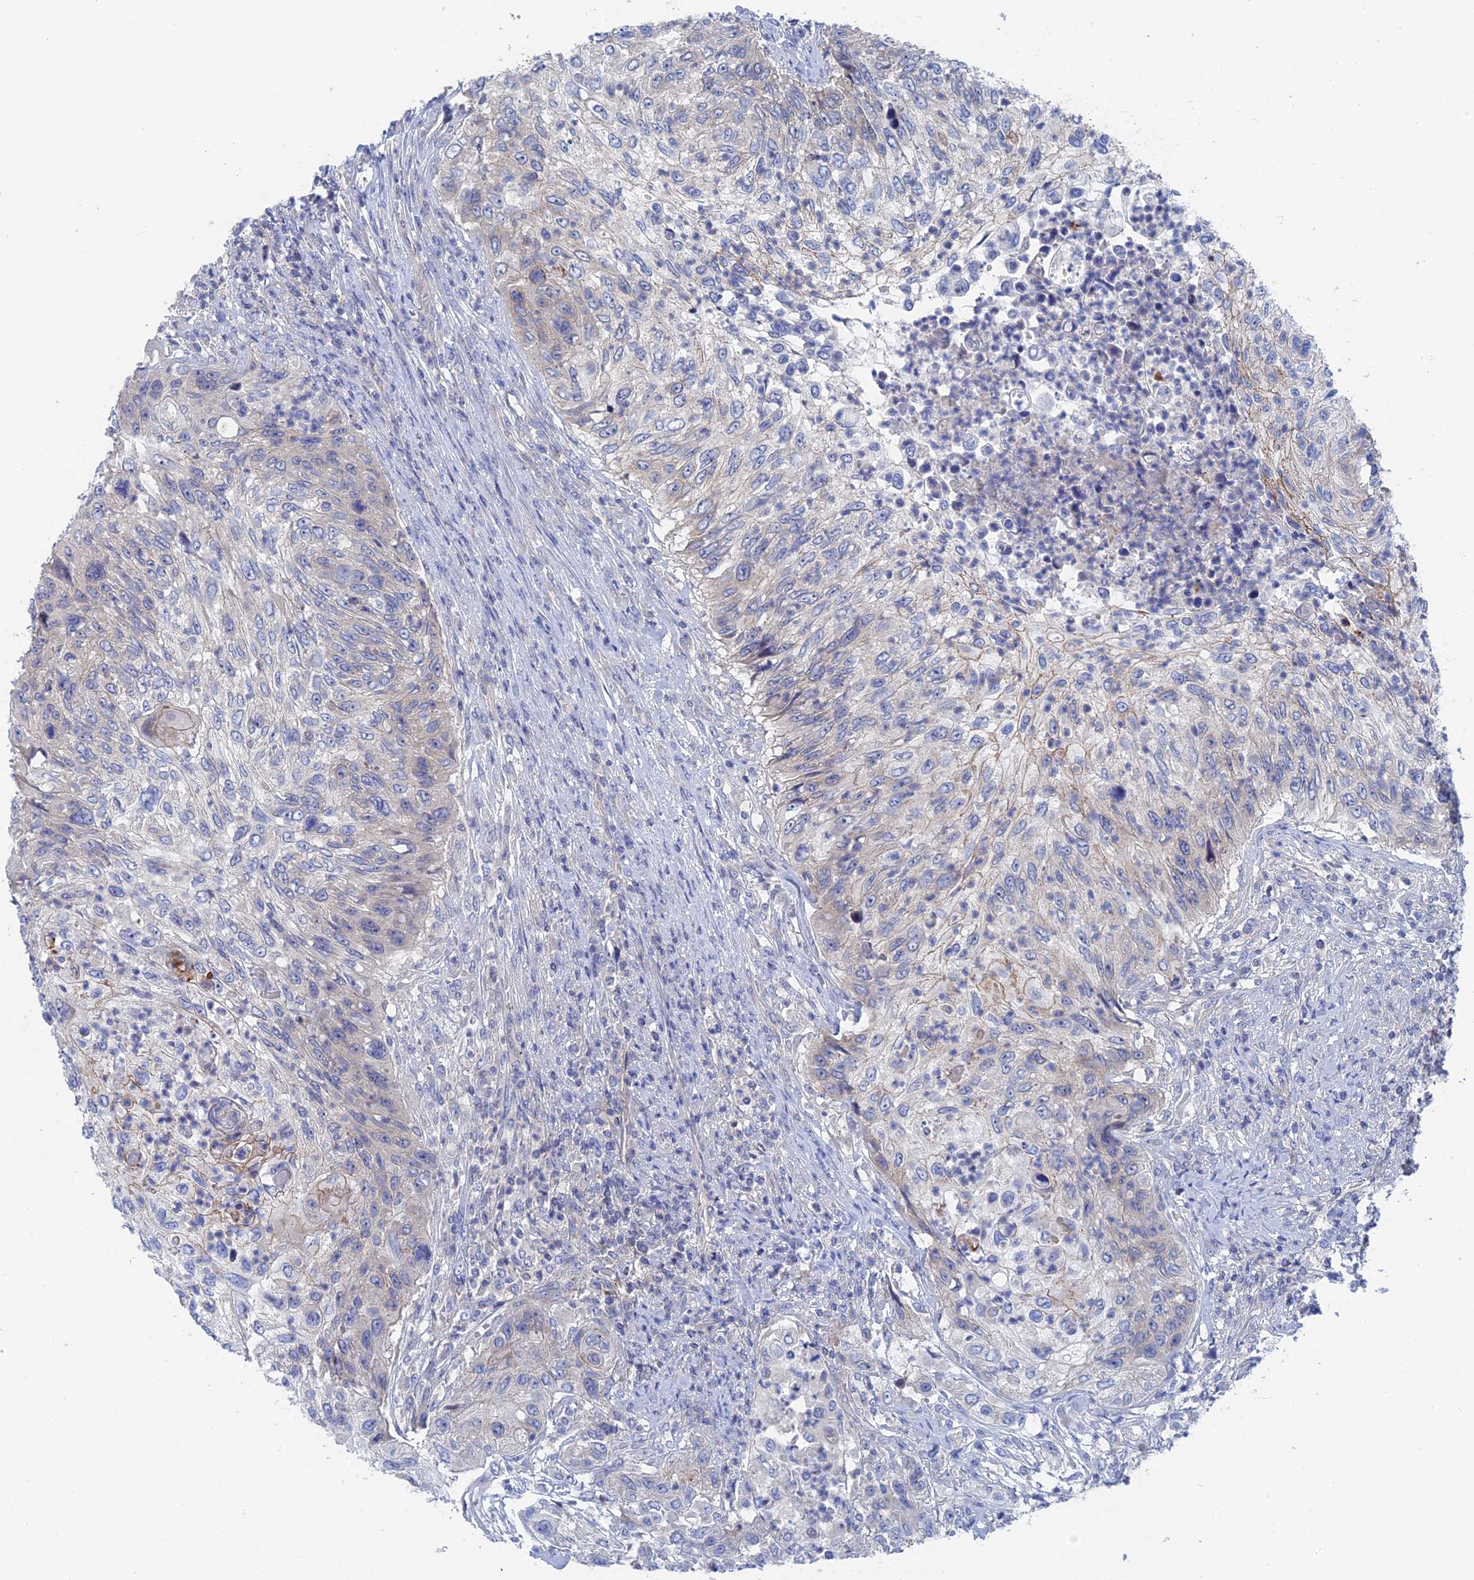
{"staining": {"intensity": "negative", "quantity": "none", "location": "none"}, "tissue": "urothelial cancer", "cell_type": "Tumor cells", "image_type": "cancer", "snomed": [{"axis": "morphology", "description": "Urothelial carcinoma, High grade"}, {"axis": "topography", "description": "Urinary bladder"}], "caption": "The image displays no significant expression in tumor cells of urothelial cancer. (DAB (3,3'-diaminobenzidine) immunohistochemistry, high magnification).", "gene": "MTHFSD", "patient": {"sex": "female", "age": 60}}